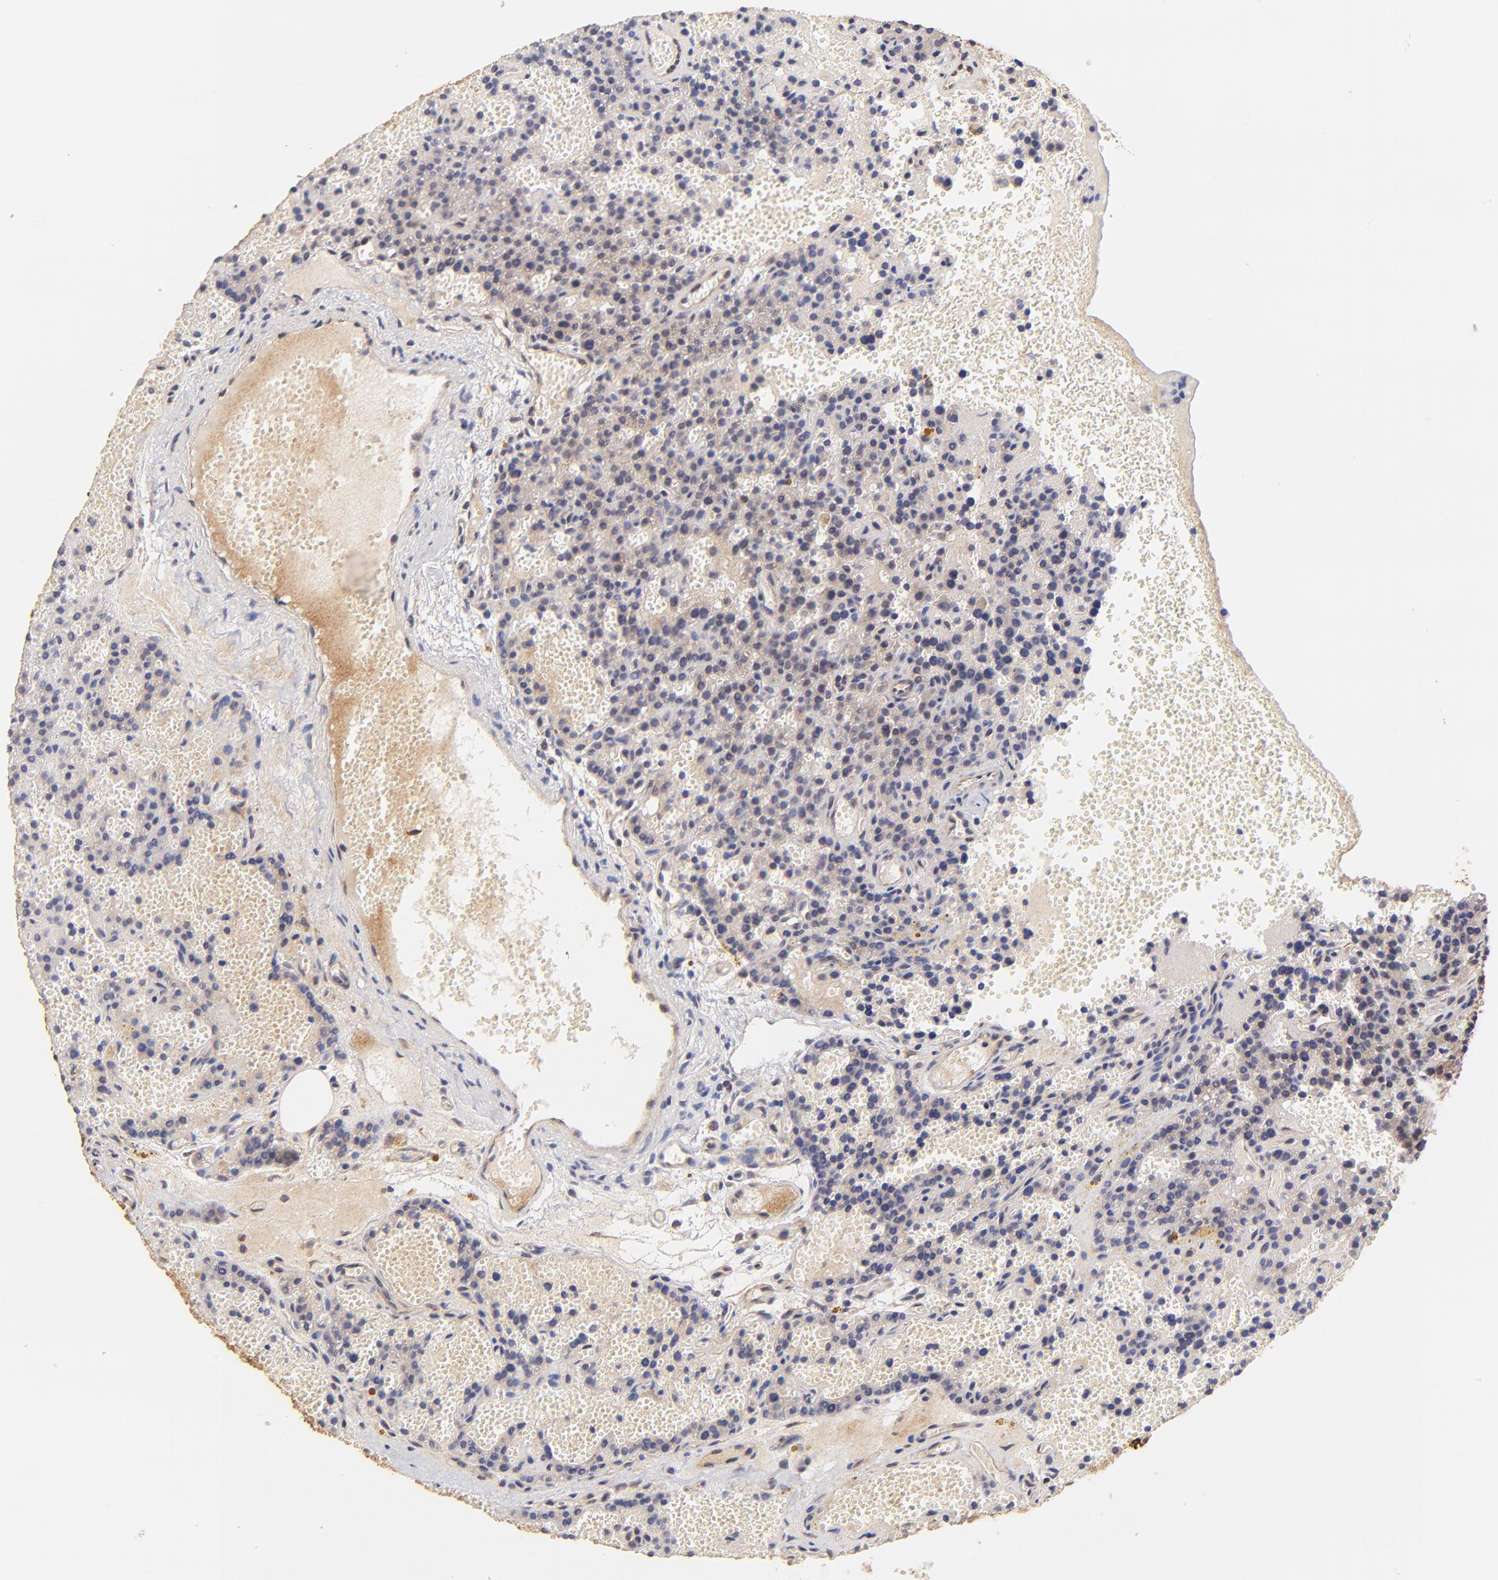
{"staining": {"intensity": "moderate", "quantity": ">75%", "location": "cytoplasmic/membranous"}, "tissue": "parathyroid gland", "cell_type": "Glandular cells", "image_type": "normal", "snomed": [{"axis": "morphology", "description": "Normal tissue, NOS"}, {"axis": "topography", "description": "Parathyroid gland"}], "caption": "Brown immunohistochemical staining in normal human parathyroid gland displays moderate cytoplasmic/membranous expression in about >75% of glandular cells. (Brightfield microscopy of DAB IHC at high magnification).", "gene": "TNFAIP3", "patient": {"sex": "male", "age": 25}}